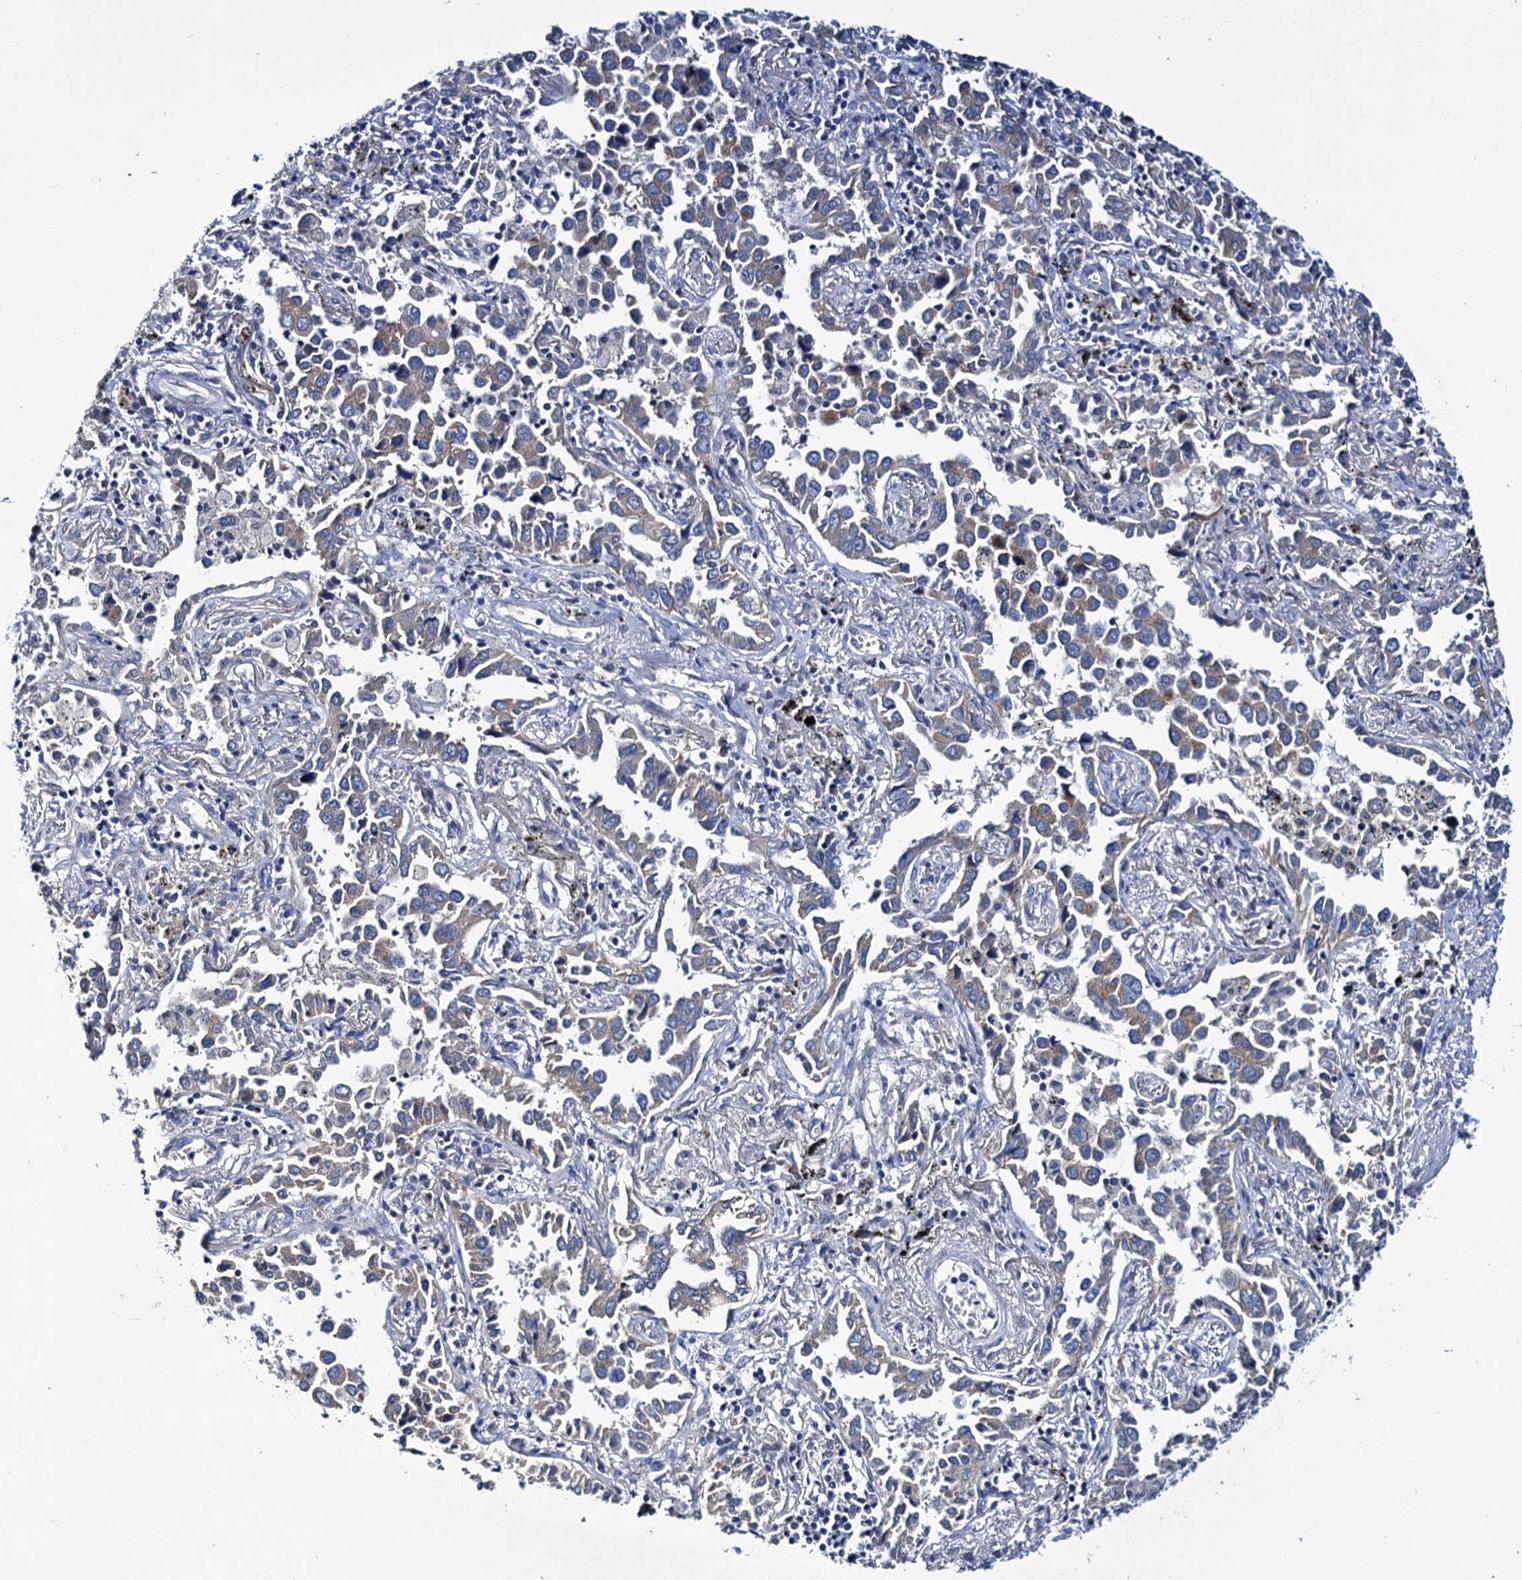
{"staining": {"intensity": "weak", "quantity": "25%-75%", "location": "cytoplasmic/membranous"}, "tissue": "lung cancer", "cell_type": "Tumor cells", "image_type": "cancer", "snomed": [{"axis": "morphology", "description": "Adenocarcinoma, NOS"}, {"axis": "topography", "description": "Lung"}], "caption": "Immunohistochemistry (IHC) histopathology image of neoplastic tissue: lung cancer stained using immunohistochemistry (IHC) displays low levels of weak protein expression localized specifically in the cytoplasmic/membranous of tumor cells, appearing as a cytoplasmic/membranous brown color.", "gene": "CEP295", "patient": {"sex": "male", "age": 67}}